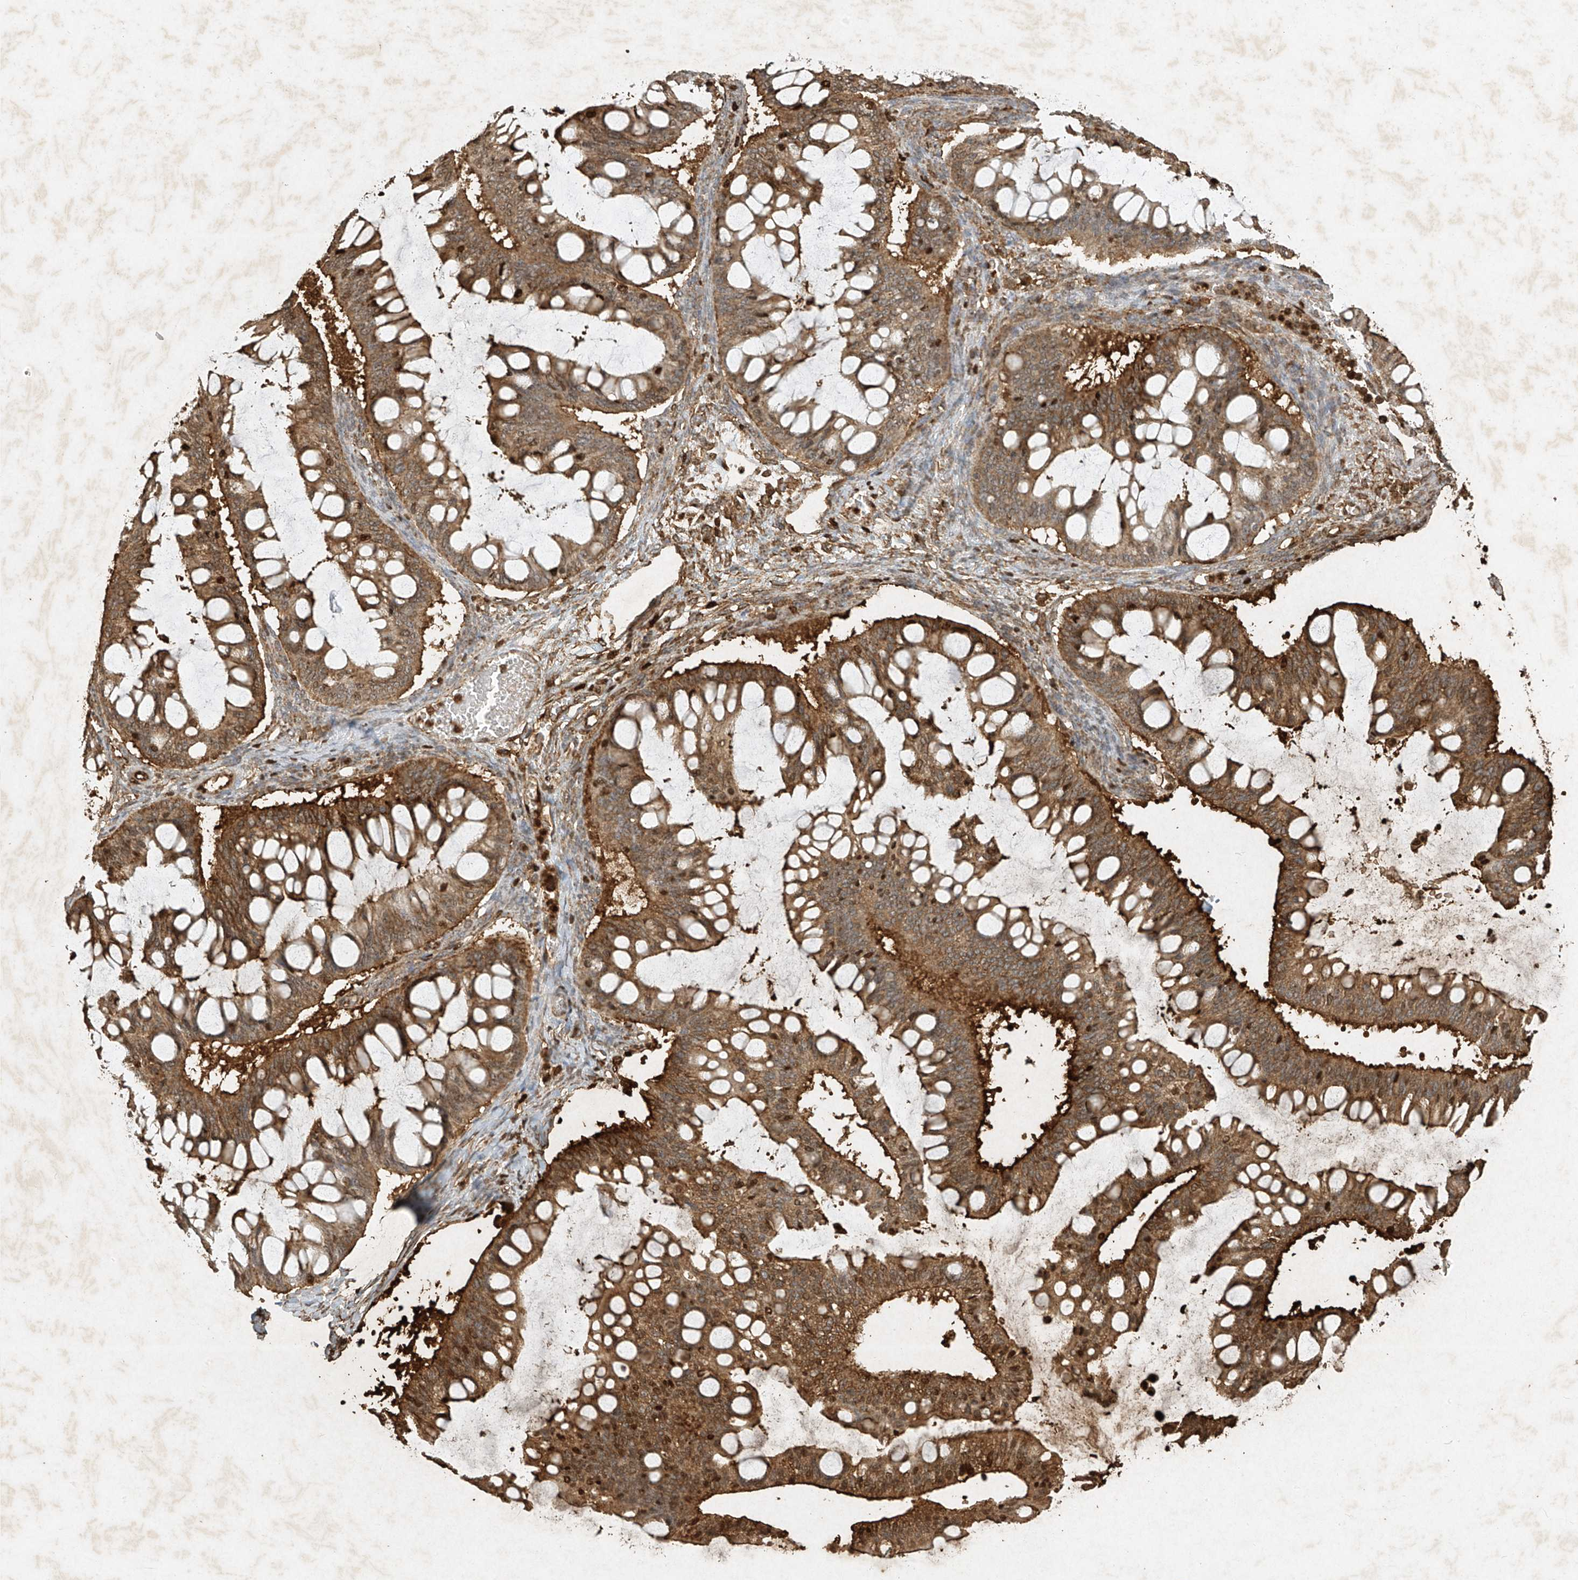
{"staining": {"intensity": "moderate", "quantity": ">75%", "location": "cytoplasmic/membranous"}, "tissue": "ovarian cancer", "cell_type": "Tumor cells", "image_type": "cancer", "snomed": [{"axis": "morphology", "description": "Cystadenocarcinoma, mucinous, NOS"}, {"axis": "topography", "description": "Ovary"}], "caption": "Mucinous cystadenocarcinoma (ovarian) stained with a brown dye shows moderate cytoplasmic/membranous positive positivity in about >75% of tumor cells.", "gene": "ATRIP", "patient": {"sex": "female", "age": 73}}